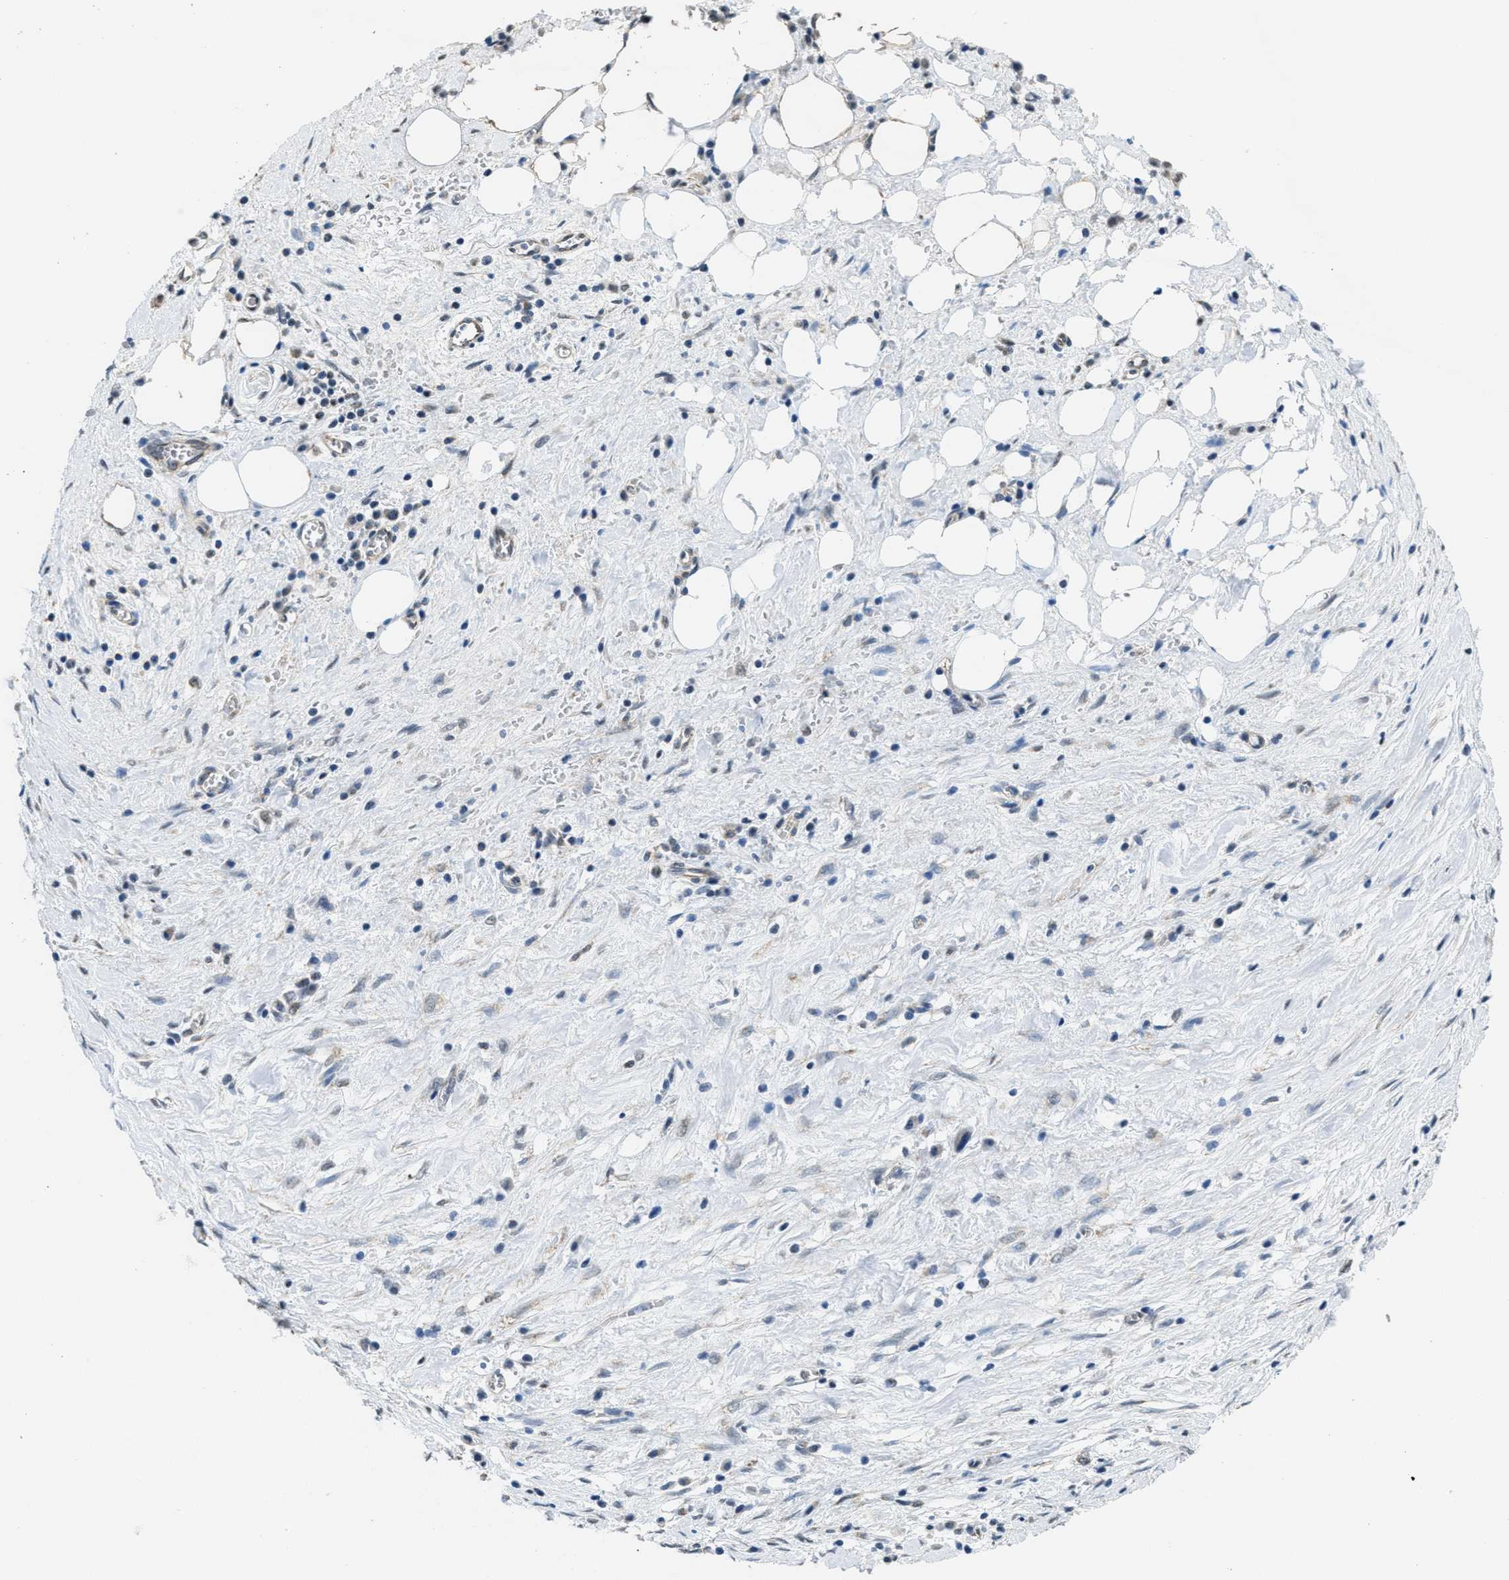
{"staining": {"intensity": "weak", "quantity": "<25%", "location": "cytoplasmic/membranous"}, "tissue": "pancreatic cancer", "cell_type": "Tumor cells", "image_type": "cancer", "snomed": [{"axis": "morphology", "description": "Adenocarcinoma, NOS"}, {"axis": "topography", "description": "Pancreas"}], "caption": "Tumor cells are negative for brown protein staining in pancreatic adenocarcinoma.", "gene": "TOMM70", "patient": {"sex": "female", "age": 70}}